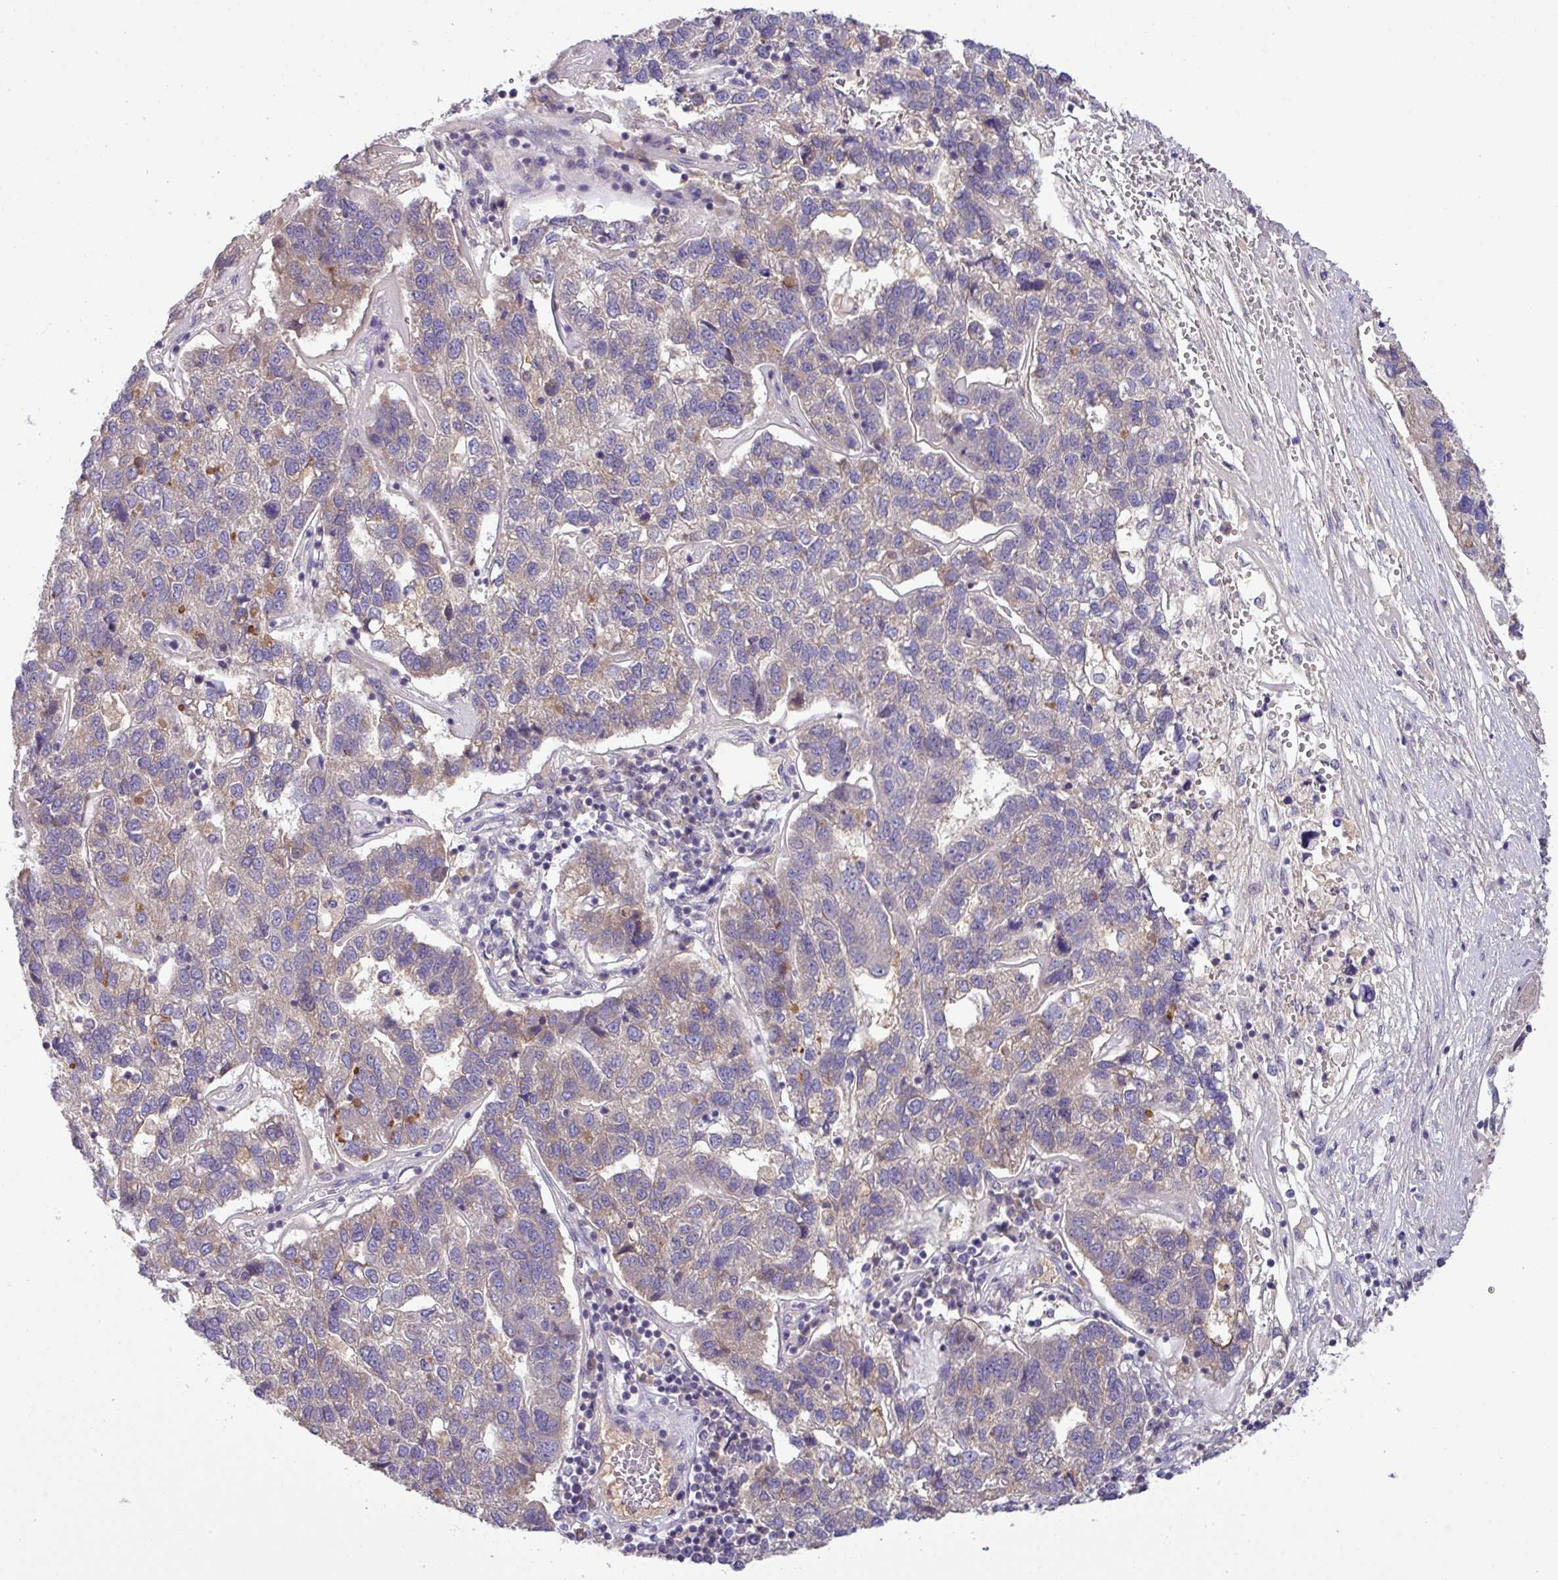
{"staining": {"intensity": "weak", "quantity": "<25%", "location": "cytoplasmic/membranous"}, "tissue": "pancreatic cancer", "cell_type": "Tumor cells", "image_type": "cancer", "snomed": [{"axis": "morphology", "description": "Adenocarcinoma, NOS"}, {"axis": "topography", "description": "Pancreas"}], "caption": "Immunohistochemical staining of pancreatic cancer exhibits no significant staining in tumor cells. Brightfield microscopy of IHC stained with DAB (brown) and hematoxylin (blue), captured at high magnification.", "gene": "TMEM62", "patient": {"sex": "female", "age": 61}}